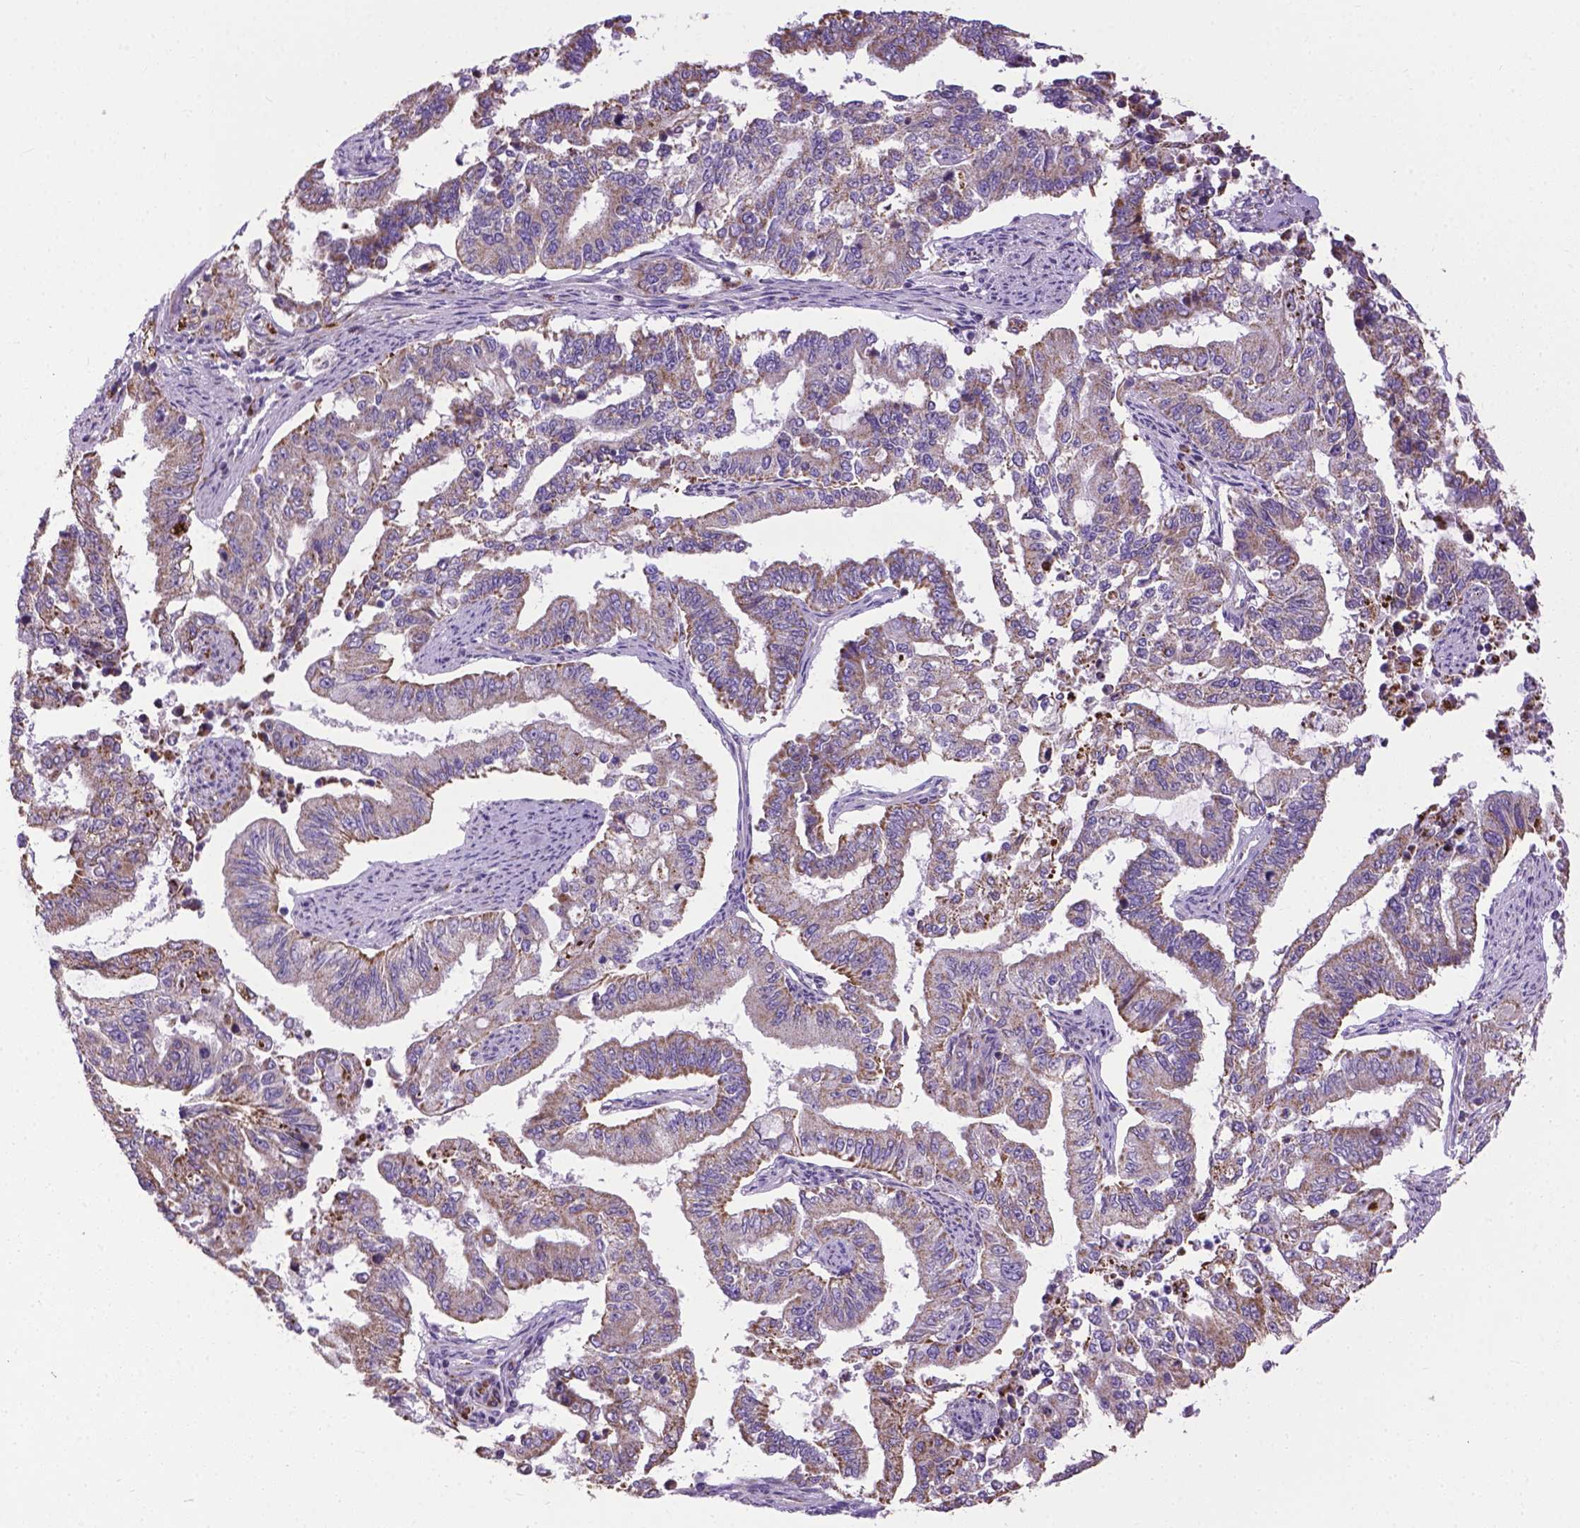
{"staining": {"intensity": "weak", "quantity": ">75%", "location": "cytoplasmic/membranous"}, "tissue": "endometrial cancer", "cell_type": "Tumor cells", "image_type": "cancer", "snomed": [{"axis": "morphology", "description": "Adenocarcinoma, NOS"}, {"axis": "topography", "description": "Uterus"}], "caption": "Endometrial adenocarcinoma tissue displays weak cytoplasmic/membranous expression in approximately >75% of tumor cells", "gene": "VDAC1", "patient": {"sex": "female", "age": 59}}